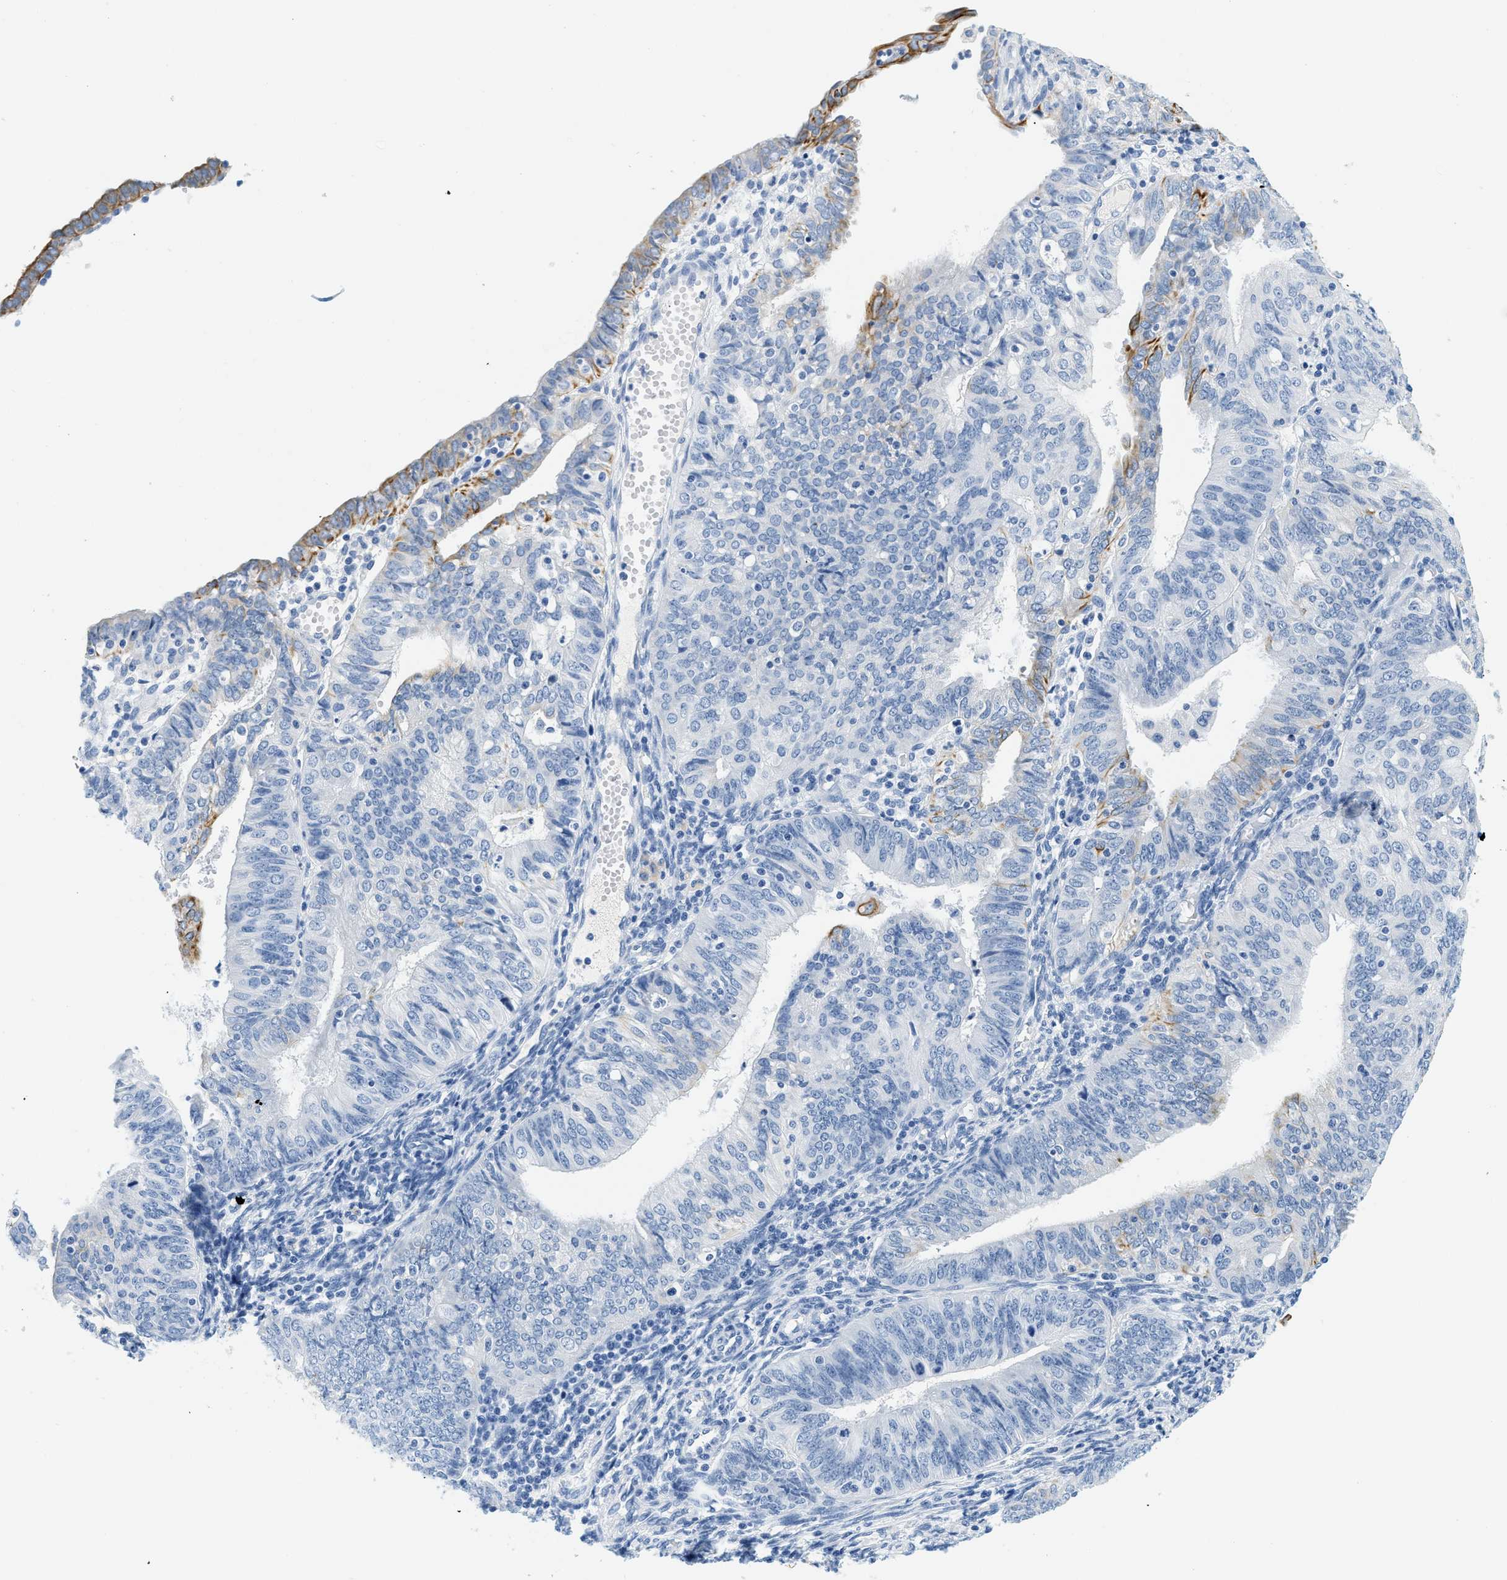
{"staining": {"intensity": "moderate", "quantity": "<25%", "location": "cytoplasmic/membranous"}, "tissue": "endometrial cancer", "cell_type": "Tumor cells", "image_type": "cancer", "snomed": [{"axis": "morphology", "description": "Adenocarcinoma, NOS"}, {"axis": "topography", "description": "Endometrium"}], "caption": "Brown immunohistochemical staining in adenocarcinoma (endometrial) demonstrates moderate cytoplasmic/membranous positivity in approximately <25% of tumor cells.", "gene": "STXBP2", "patient": {"sex": "female", "age": 58}}